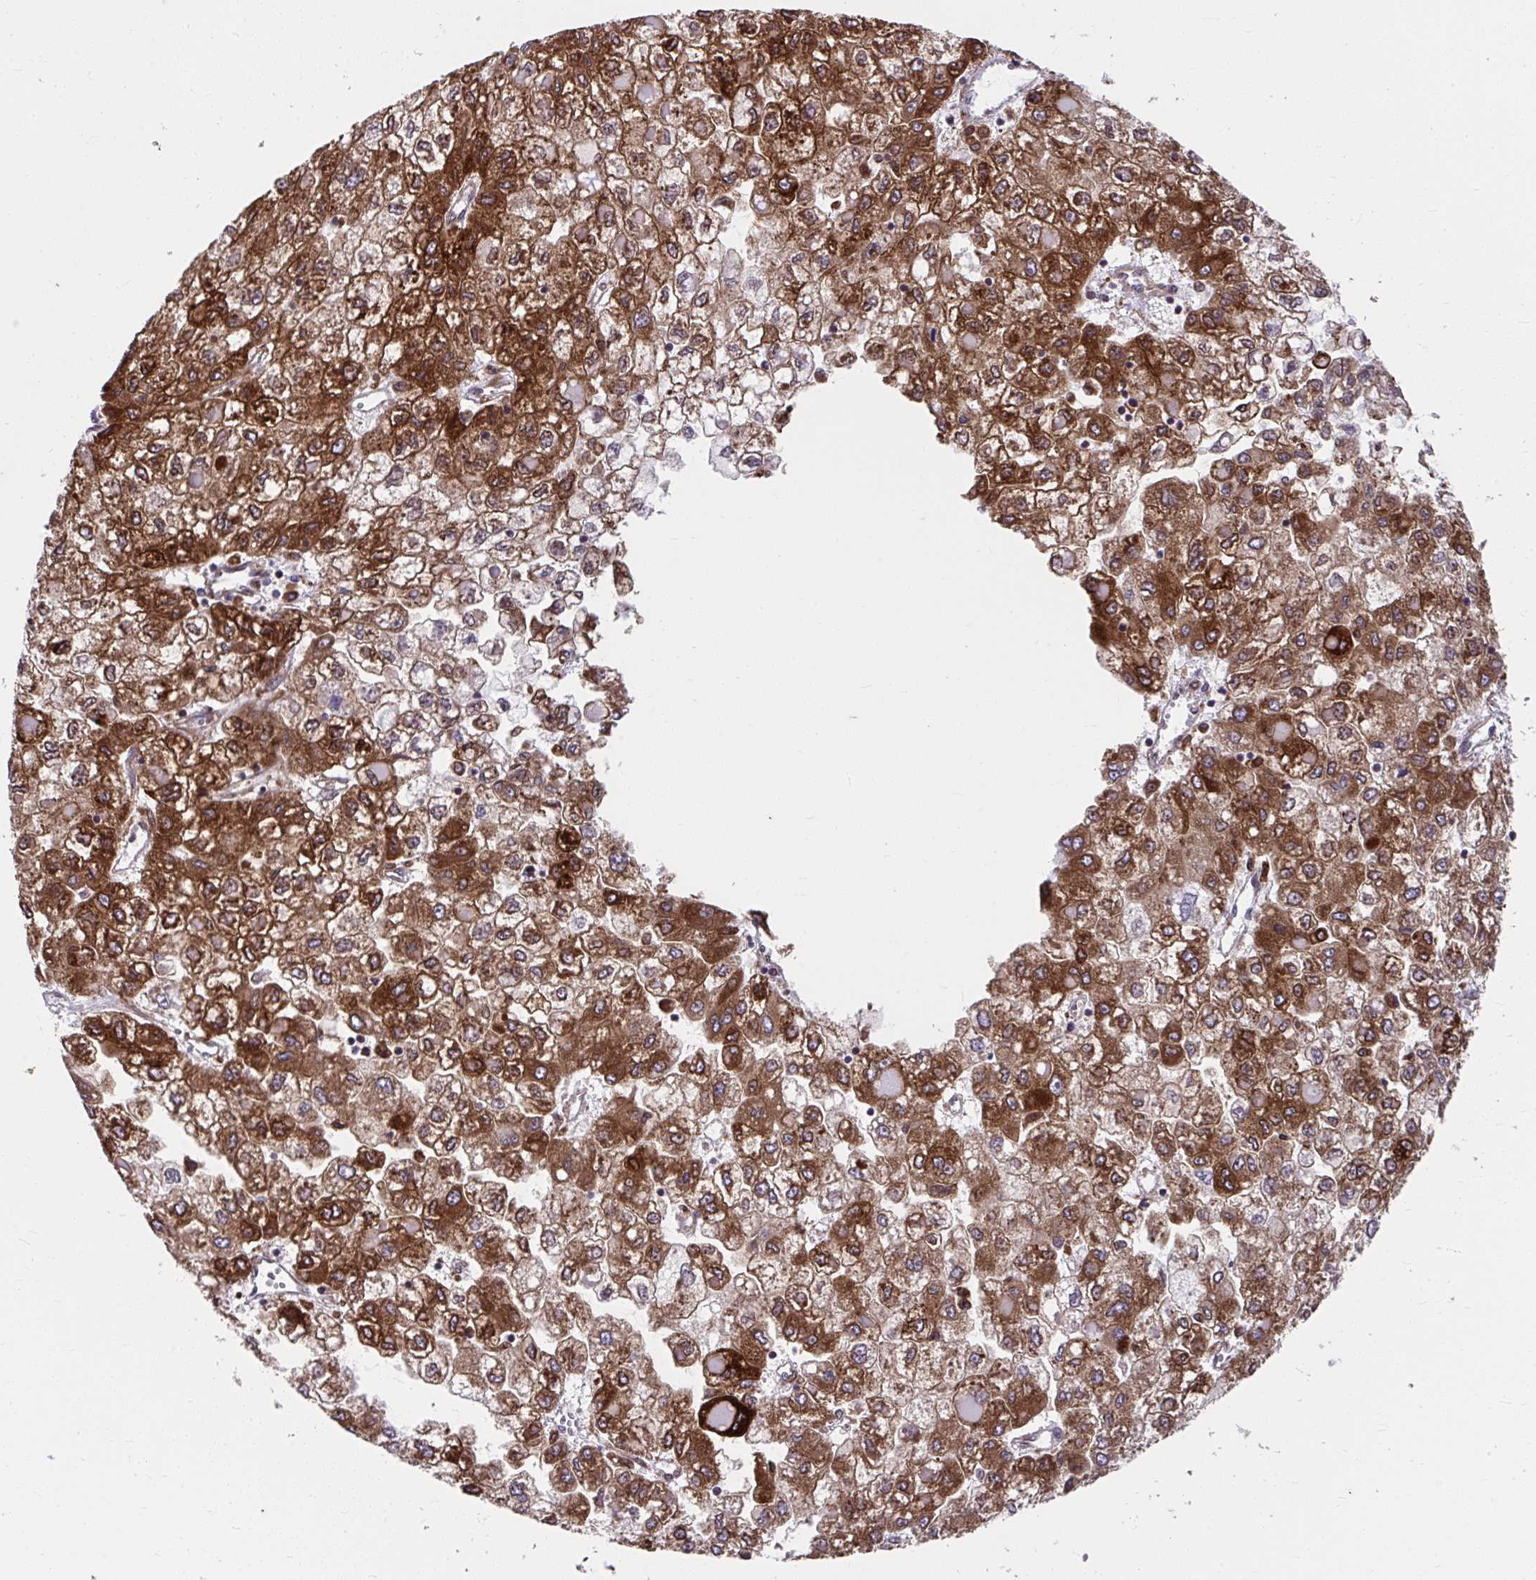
{"staining": {"intensity": "strong", "quantity": ">75%", "location": "cytoplasmic/membranous"}, "tissue": "liver cancer", "cell_type": "Tumor cells", "image_type": "cancer", "snomed": [{"axis": "morphology", "description": "Carcinoma, Hepatocellular, NOS"}, {"axis": "topography", "description": "Liver"}], "caption": "DAB (3,3'-diaminobenzidine) immunohistochemical staining of liver cancer exhibits strong cytoplasmic/membranous protein positivity in approximately >75% of tumor cells.", "gene": "STIM2", "patient": {"sex": "male", "age": 40}}